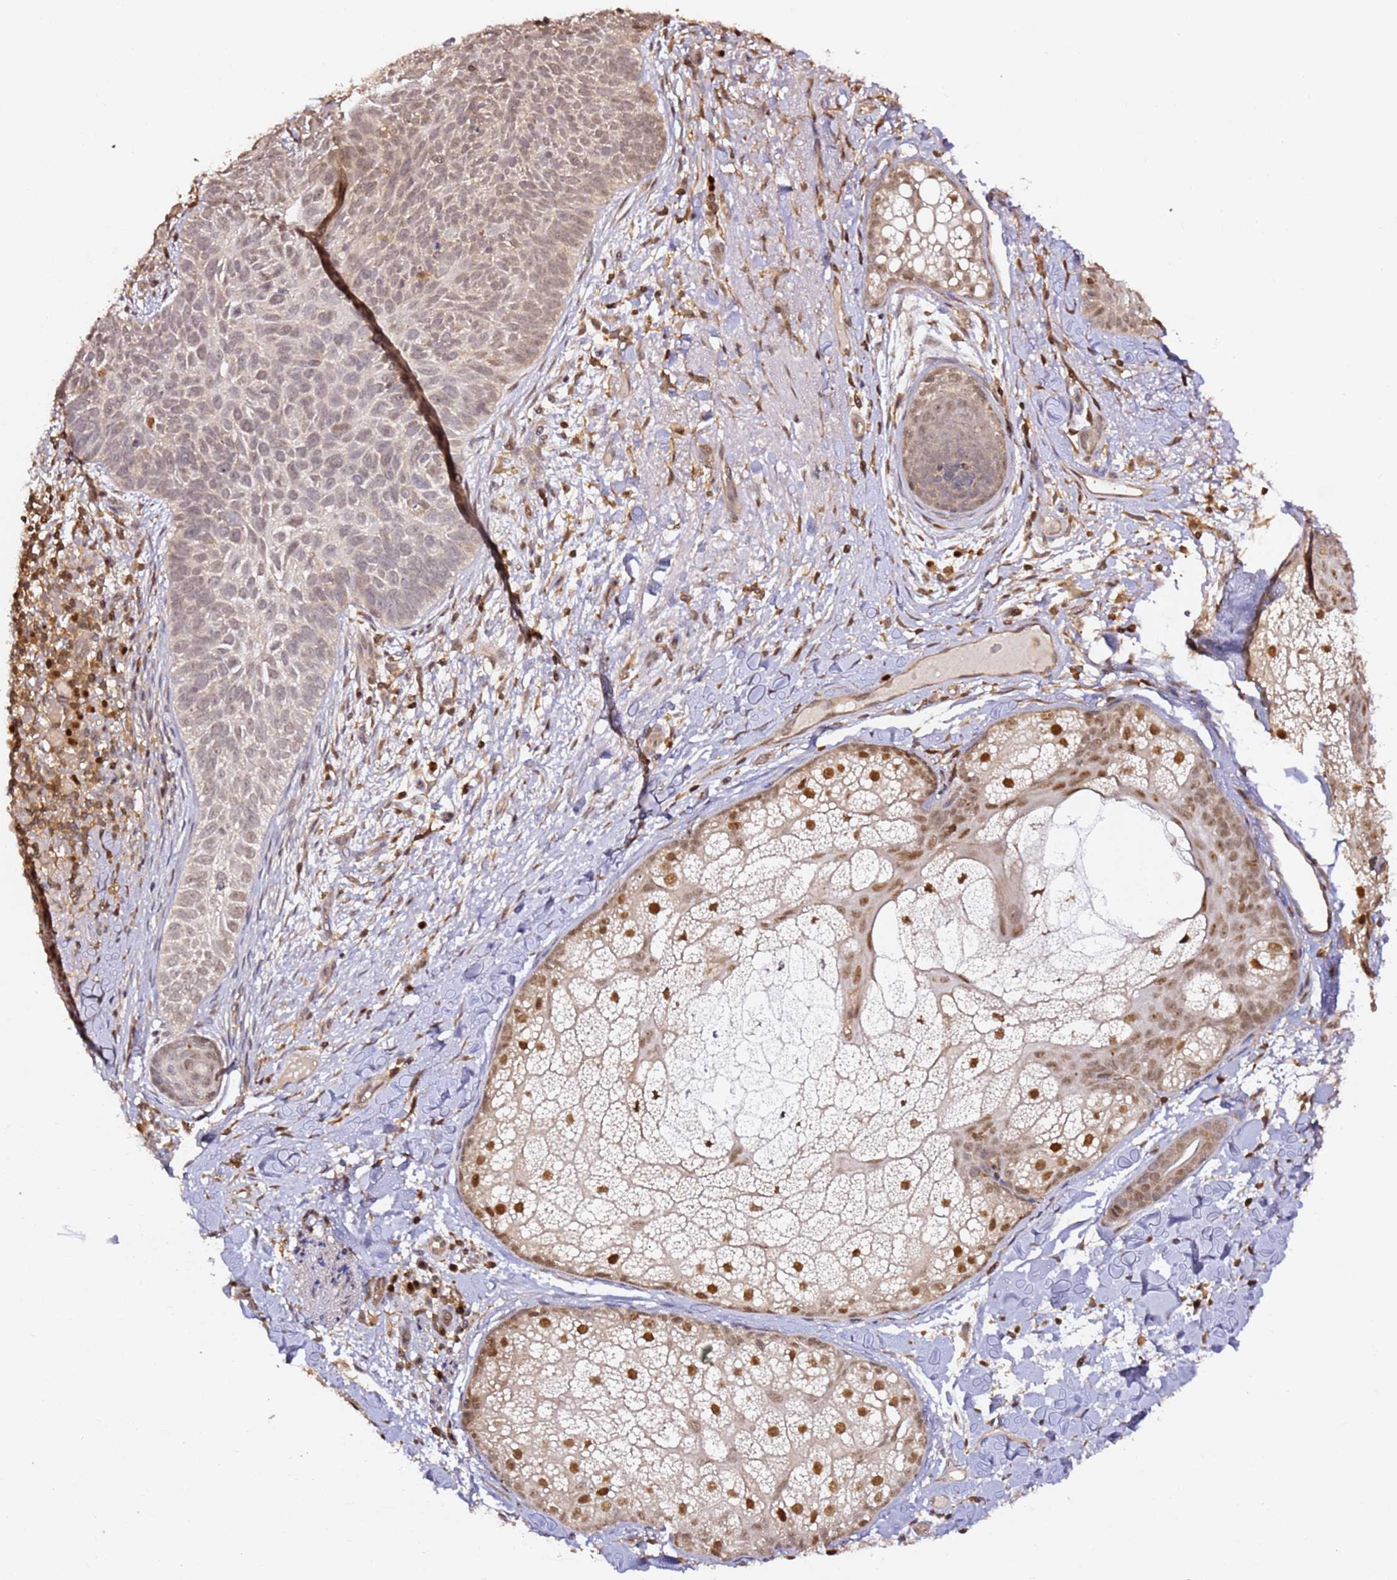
{"staining": {"intensity": "weak", "quantity": ">75%", "location": "nuclear"}, "tissue": "skin cancer", "cell_type": "Tumor cells", "image_type": "cancer", "snomed": [{"axis": "morphology", "description": "Basal cell carcinoma"}, {"axis": "topography", "description": "Skin"}], "caption": "IHC image of neoplastic tissue: human skin basal cell carcinoma stained using IHC exhibits low levels of weak protein expression localized specifically in the nuclear of tumor cells, appearing as a nuclear brown color.", "gene": "OR5V1", "patient": {"sex": "male", "age": 85}}